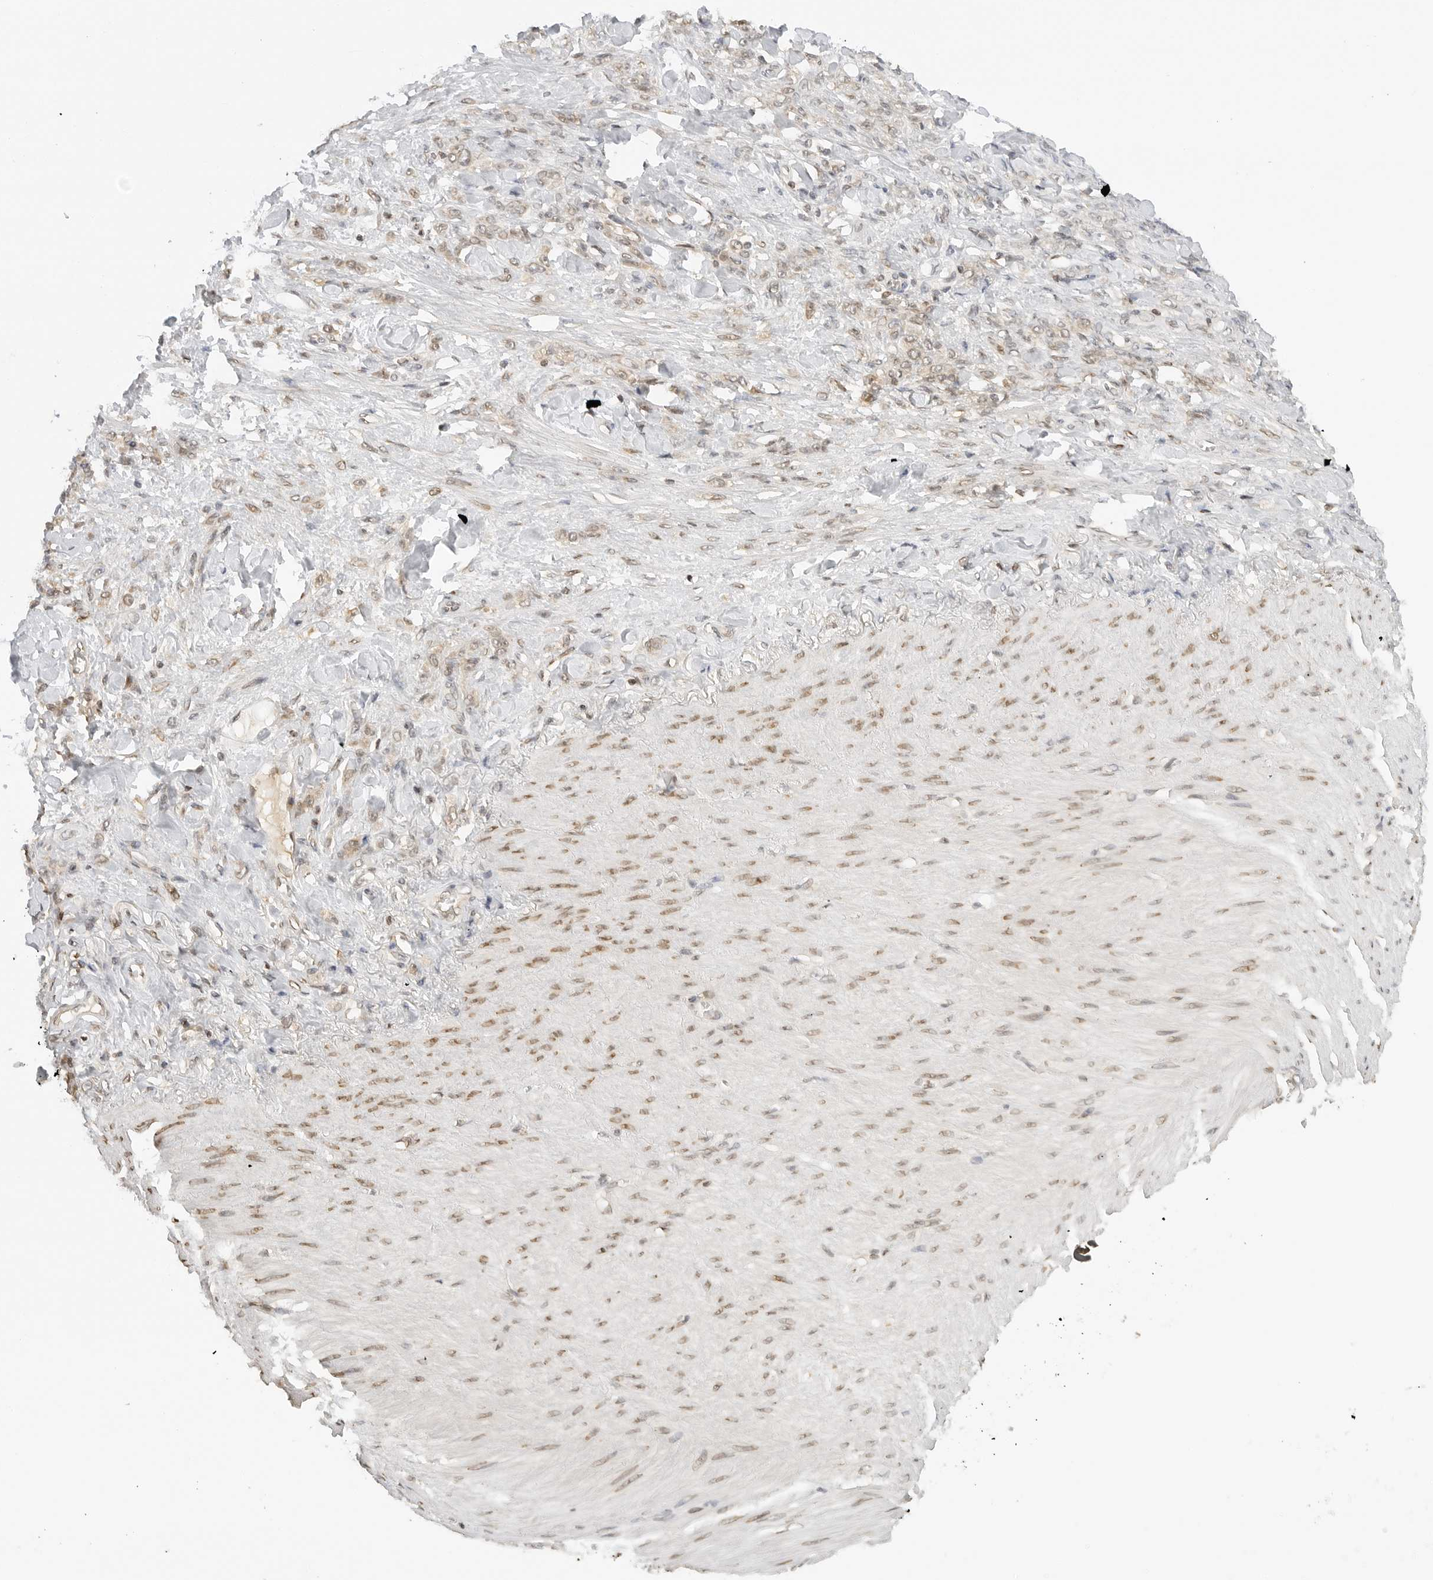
{"staining": {"intensity": "weak", "quantity": "25%-75%", "location": "nuclear"}, "tissue": "stomach cancer", "cell_type": "Tumor cells", "image_type": "cancer", "snomed": [{"axis": "morphology", "description": "Normal tissue, NOS"}, {"axis": "morphology", "description": "Adenocarcinoma, NOS"}, {"axis": "topography", "description": "Stomach"}], "caption": "High-magnification brightfield microscopy of adenocarcinoma (stomach) stained with DAB (brown) and counterstained with hematoxylin (blue). tumor cells exhibit weak nuclear expression is identified in about25%-75% of cells.", "gene": "POLH", "patient": {"sex": "male", "age": 82}}